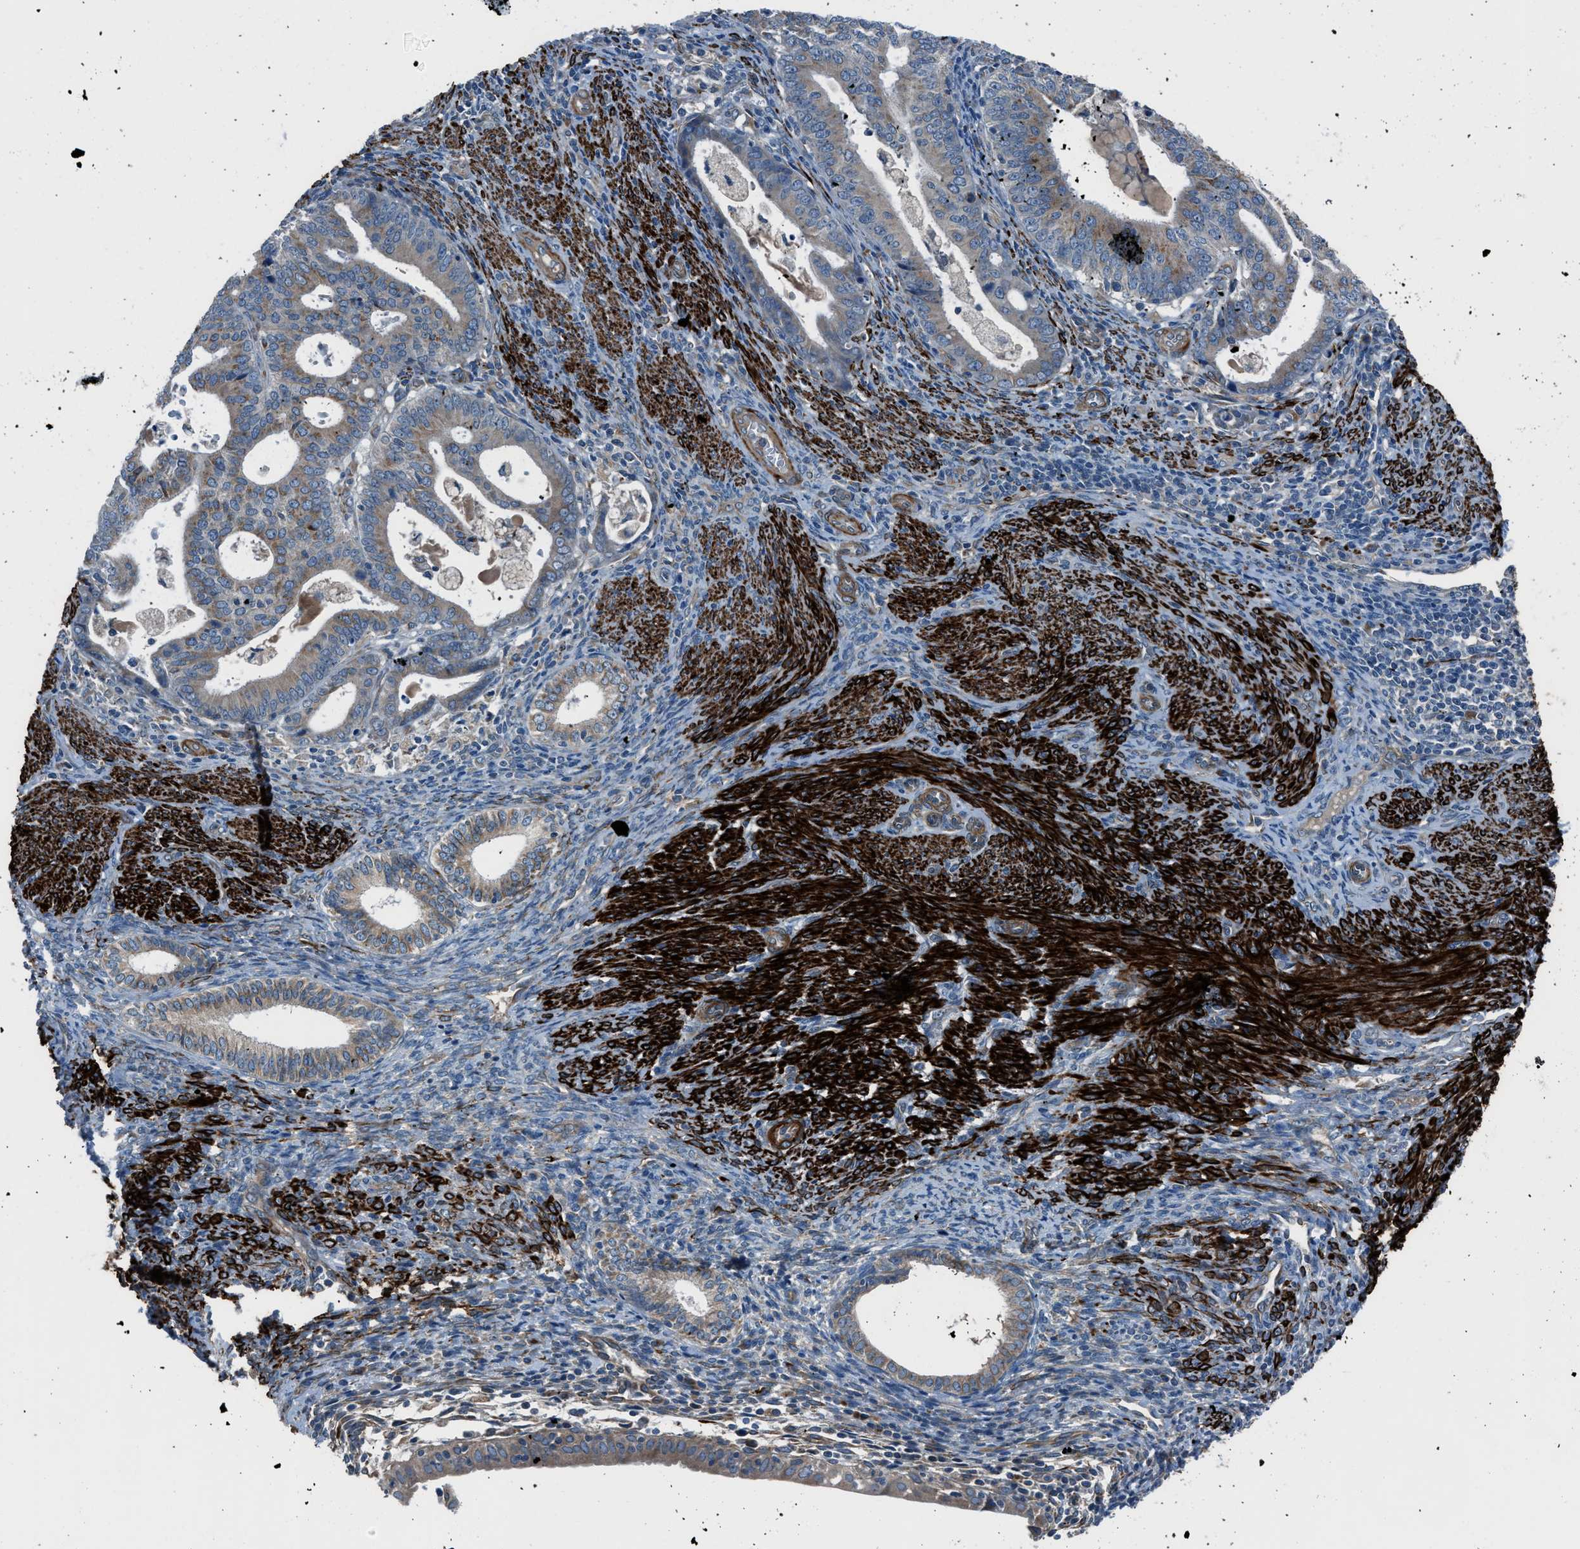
{"staining": {"intensity": "weak", "quantity": "25%-75%", "location": "cytoplasmic/membranous"}, "tissue": "endometrial cancer", "cell_type": "Tumor cells", "image_type": "cancer", "snomed": [{"axis": "morphology", "description": "Adenocarcinoma, NOS"}, {"axis": "topography", "description": "Uterus"}], "caption": "A low amount of weak cytoplasmic/membranous positivity is present in about 25%-75% of tumor cells in endometrial cancer (adenocarcinoma) tissue.", "gene": "LMBR1", "patient": {"sex": "female", "age": 83}}